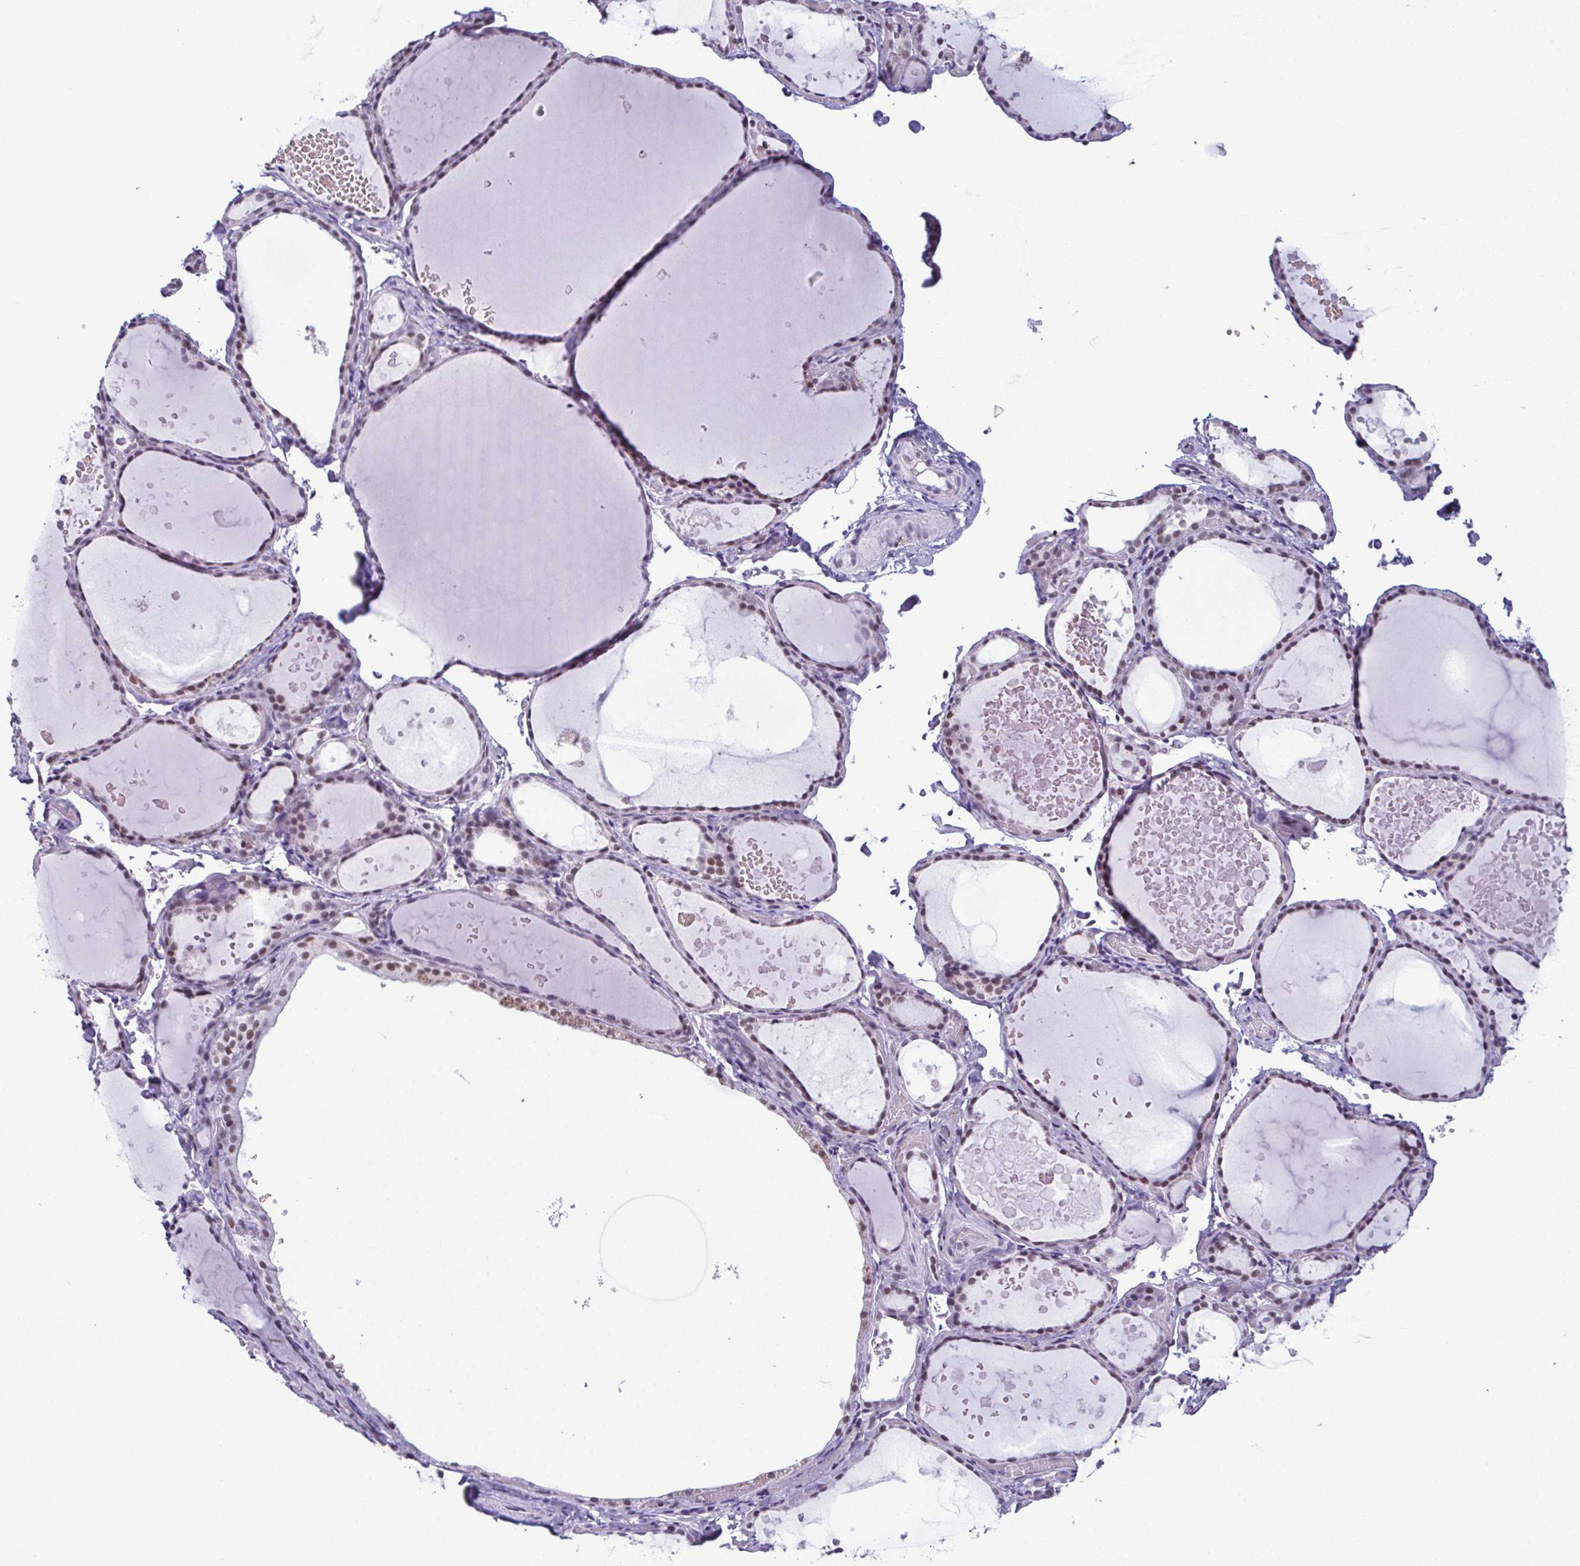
{"staining": {"intensity": "moderate", "quantity": "25%-75%", "location": "nuclear"}, "tissue": "thyroid gland", "cell_type": "Glandular cells", "image_type": "normal", "snomed": [{"axis": "morphology", "description": "Normal tissue, NOS"}, {"axis": "topography", "description": "Thyroid gland"}], "caption": "Moderate nuclear staining for a protein is appreciated in approximately 25%-75% of glandular cells of benign thyroid gland using immunohistochemistry.", "gene": "RBM7", "patient": {"sex": "female", "age": 56}}